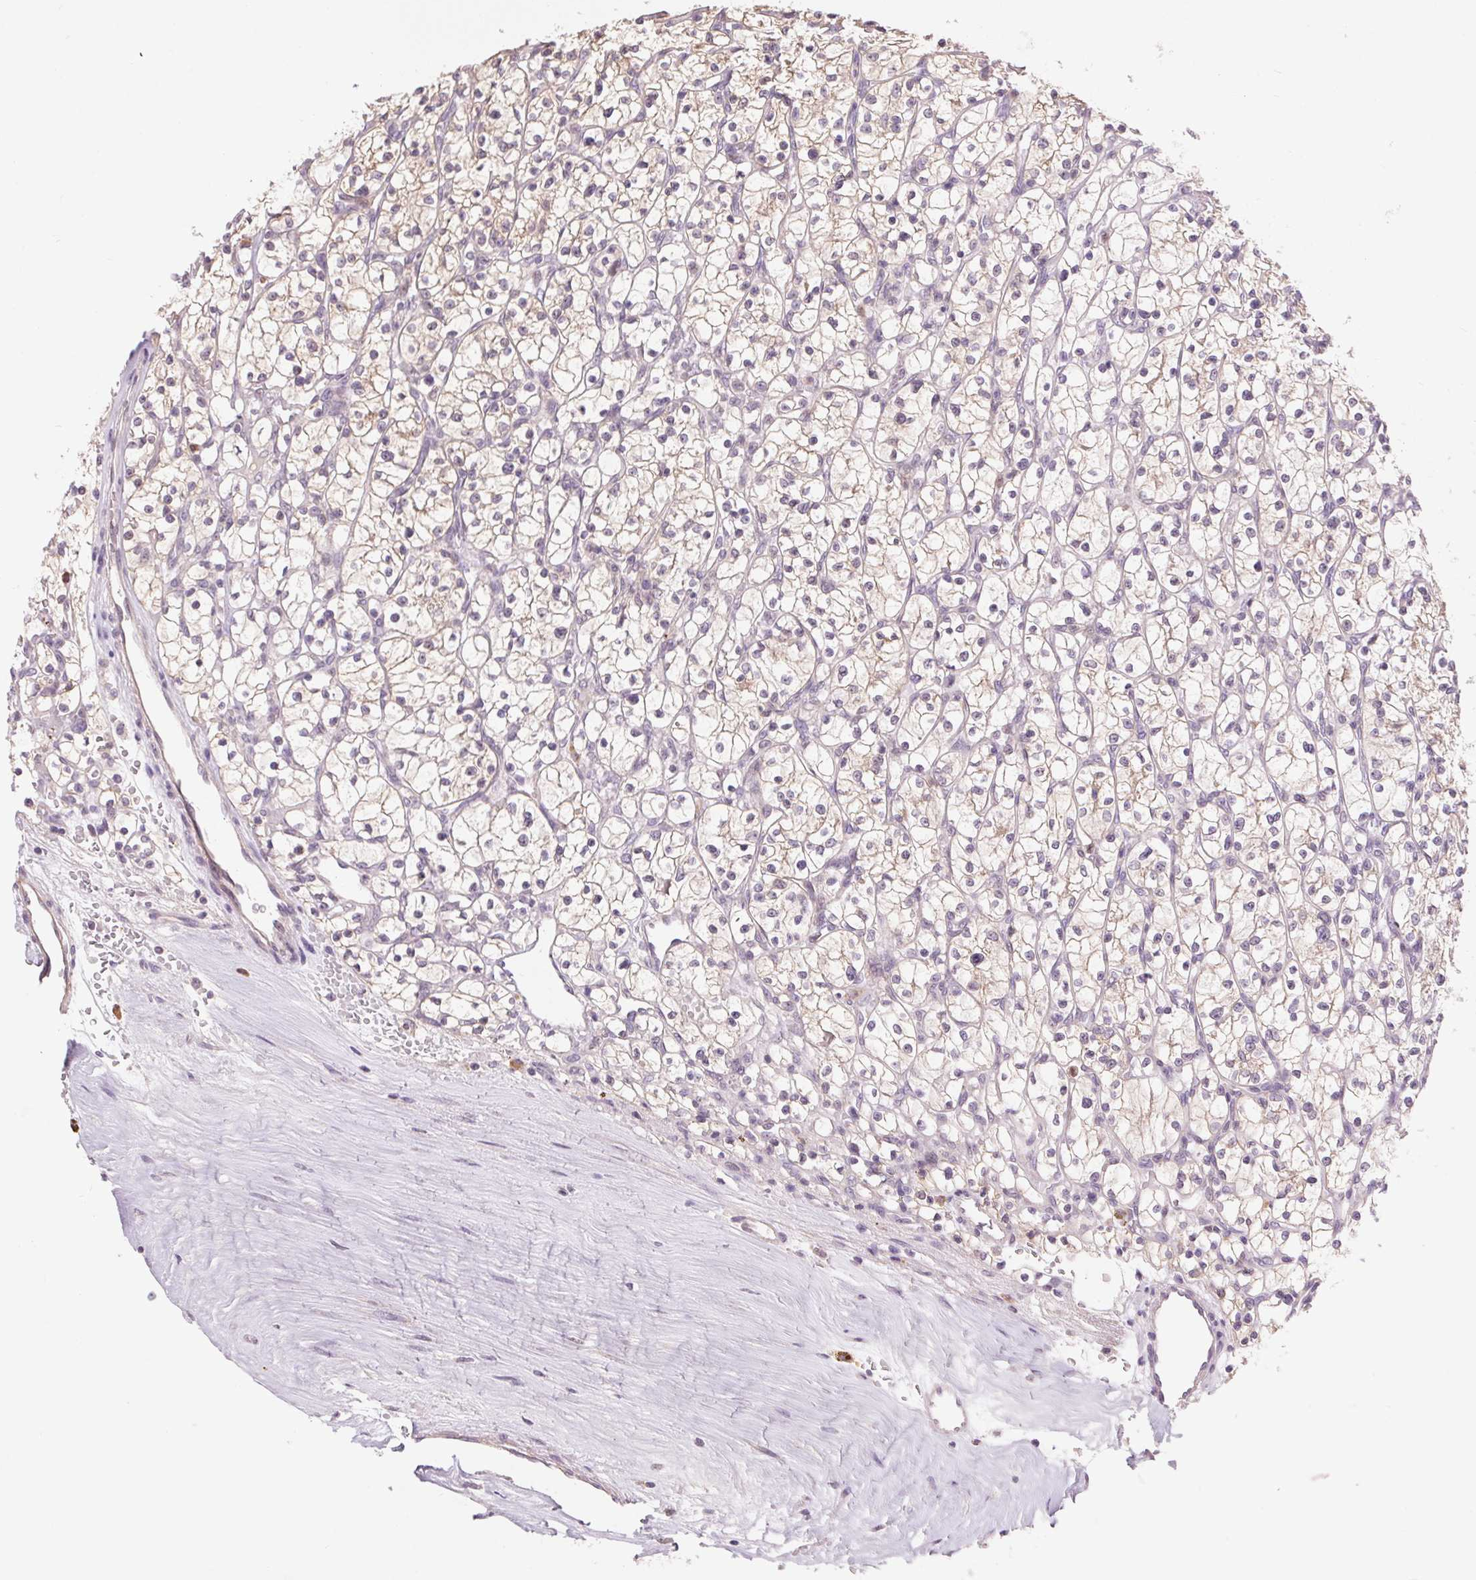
{"staining": {"intensity": "weak", "quantity": "<25%", "location": "cytoplasmic/membranous"}, "tissue": "renal cancer", "cell_type": "Tumor cells", "image_type": "cancer", "snomed": [{"axis": "morphology", "description": "Adenocarcinoma, NOS"}, {"axis": "topography", "description": "Kidney"}], "caption": "Immunohistochemistry (IHC) micrograph of neoplastic tissue: adenocarcinoma (renal) stained with DAB (3,3'-diaminobenzidine) displays no significant protein staining in tumor cells.", "gene": "RANBP3L", "patient": {"sex": "female", "age": 64}}